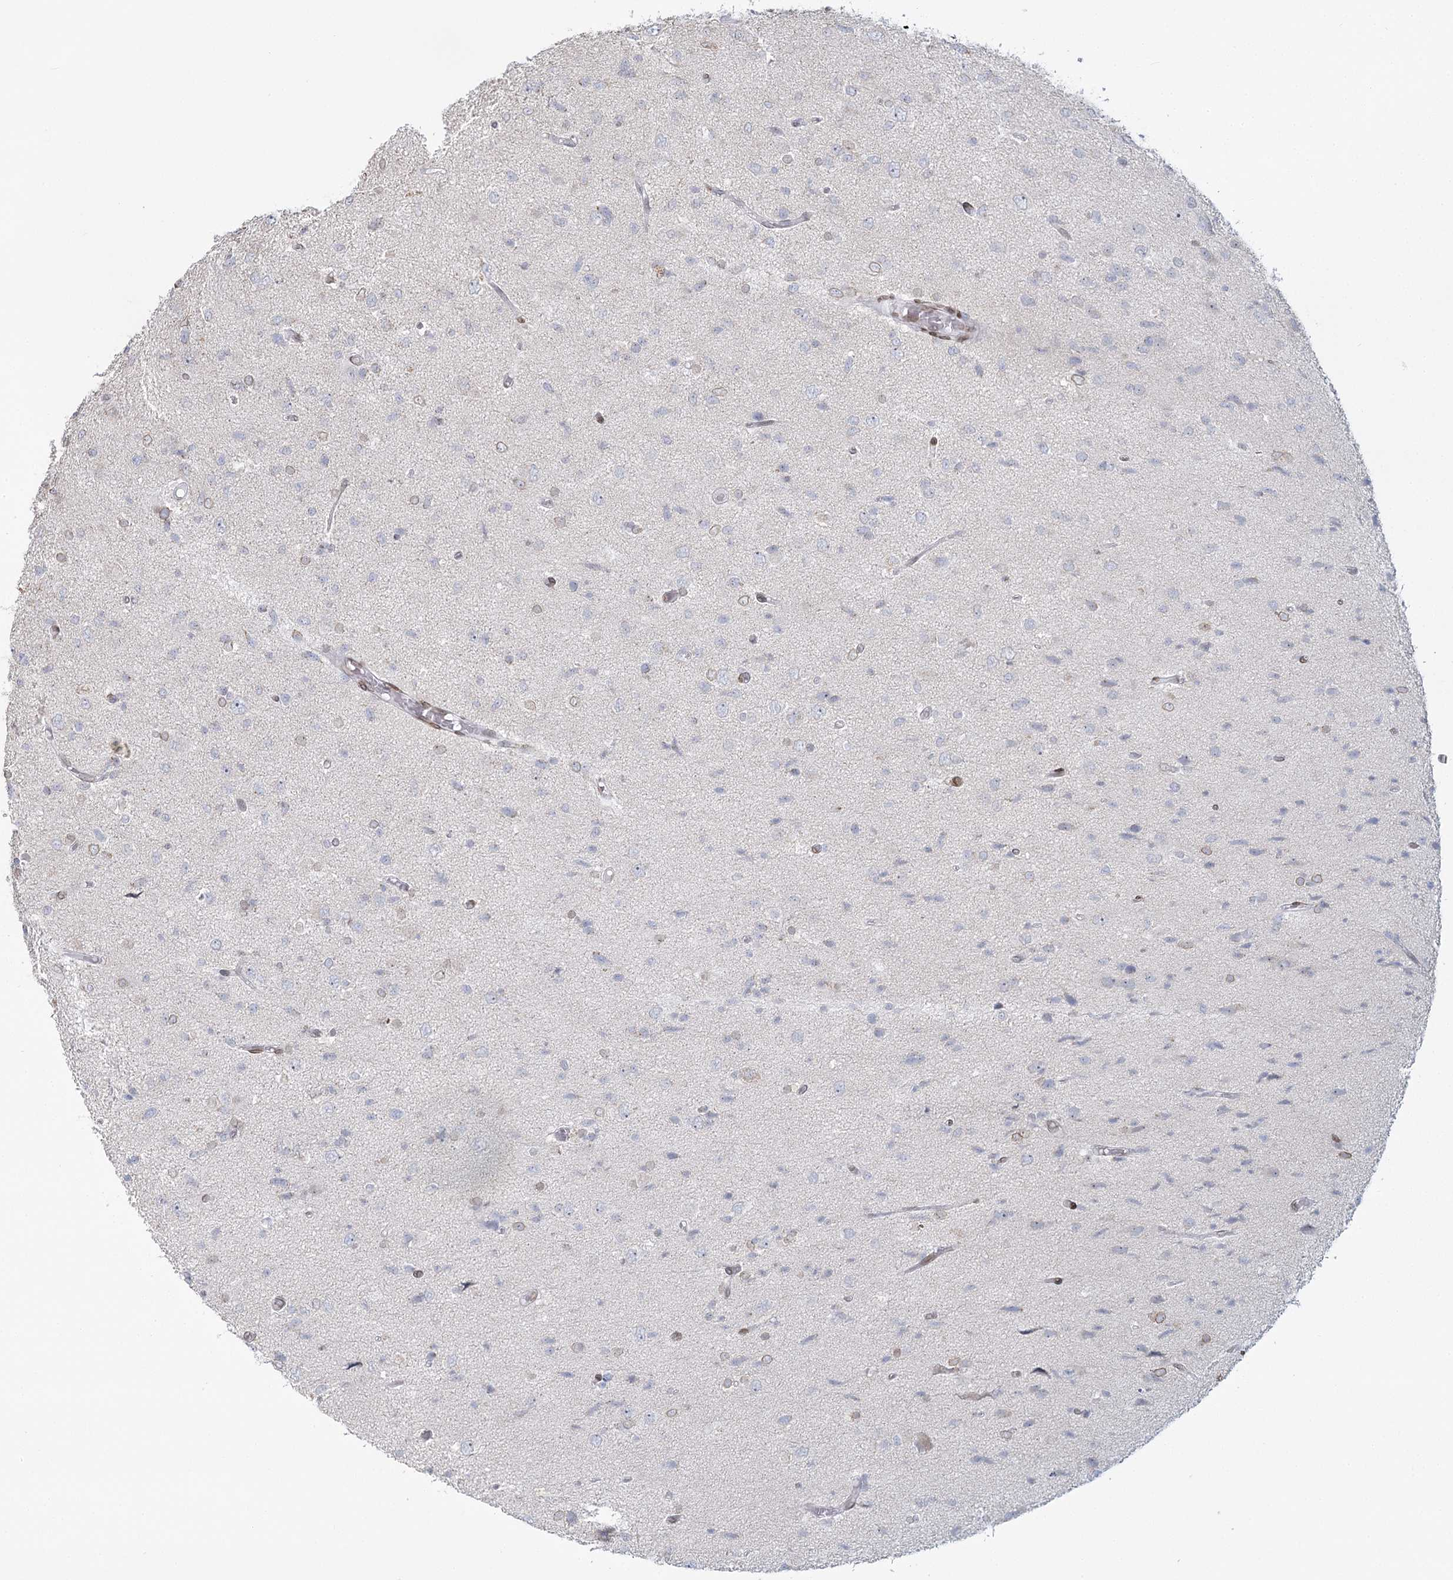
{"staining": {"intensity": "negative", "quantity": "none", "location": "none"}, "tissue": "glioma", "cell_type": "Tumor cells", "image_type": "cancer", "snomed": [{"axis": "morphology", "description": "Glioma, malignant, High grade"}, {"axis": "topography", "description": "Brain"}], "caption": "Tumor cells show no significant protein positivity in malignant glioma (high-grade). (DAB immunohistochemistry with hematoxylin counter stain).", "gene": "VWA5A", "patient": {"sex": "female", "age": 59}}